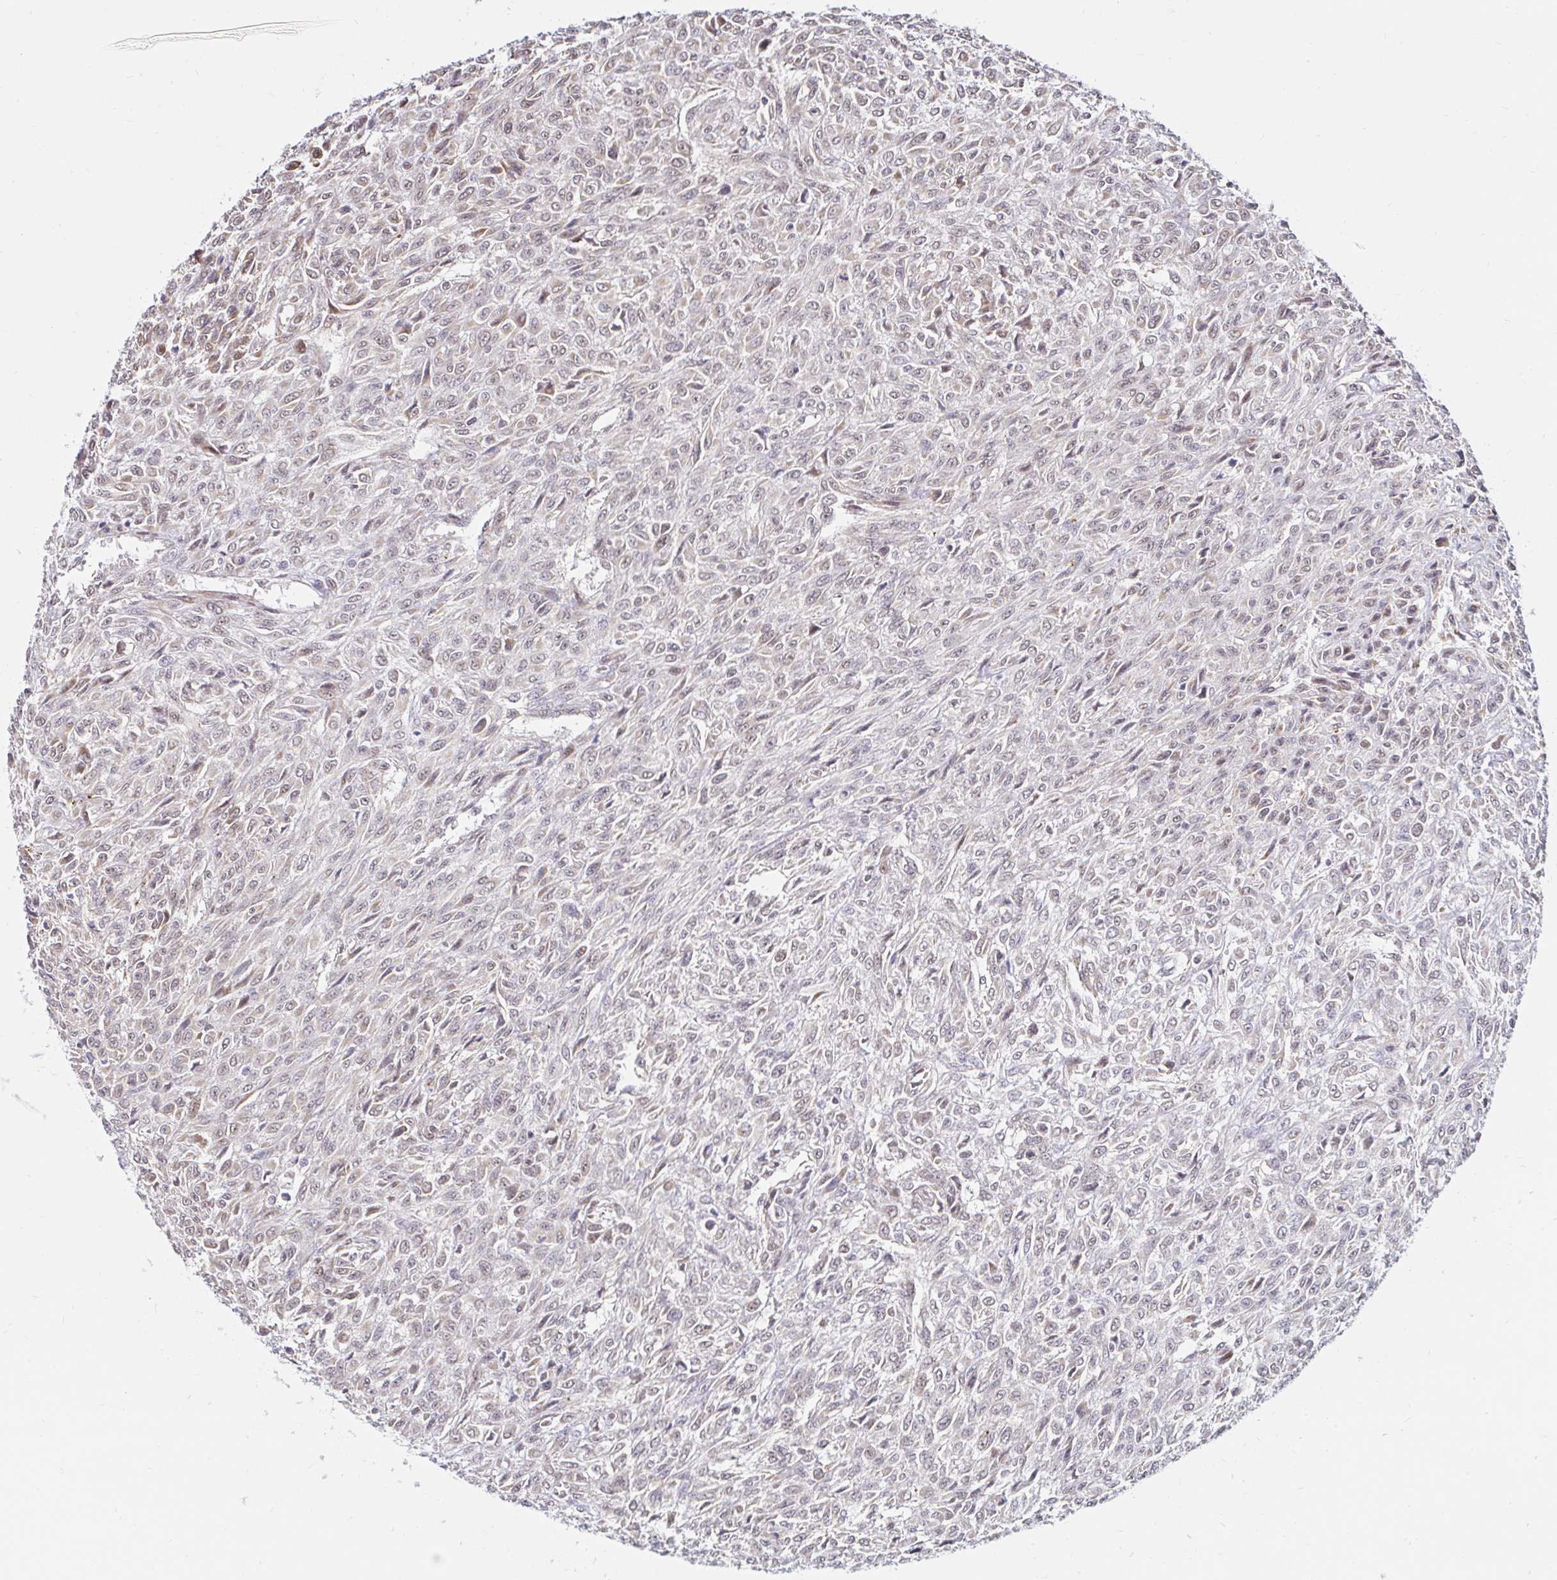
{"staining": {"intensity": "negative", "quantity": "none", "location": "none"}, "tissue": "renal cancer", "cell_type": "Tumor cells", "image_type": "cancer", "snomed": [{"axis": "morphology", "description": "Adenocarcinoma, NOS"}, {"axis": "topography", "description": "Kidney"}], "caption": "Renal cancer (adenocarcinoma) was stained to show a protein in brown. There is no significant expression in tumor cells. (Immunohistochemistry (ihc), brightfield microscopy, high magnification).", "gene": "TIMM50", "patient": {"sex": "male", "age": 58}}